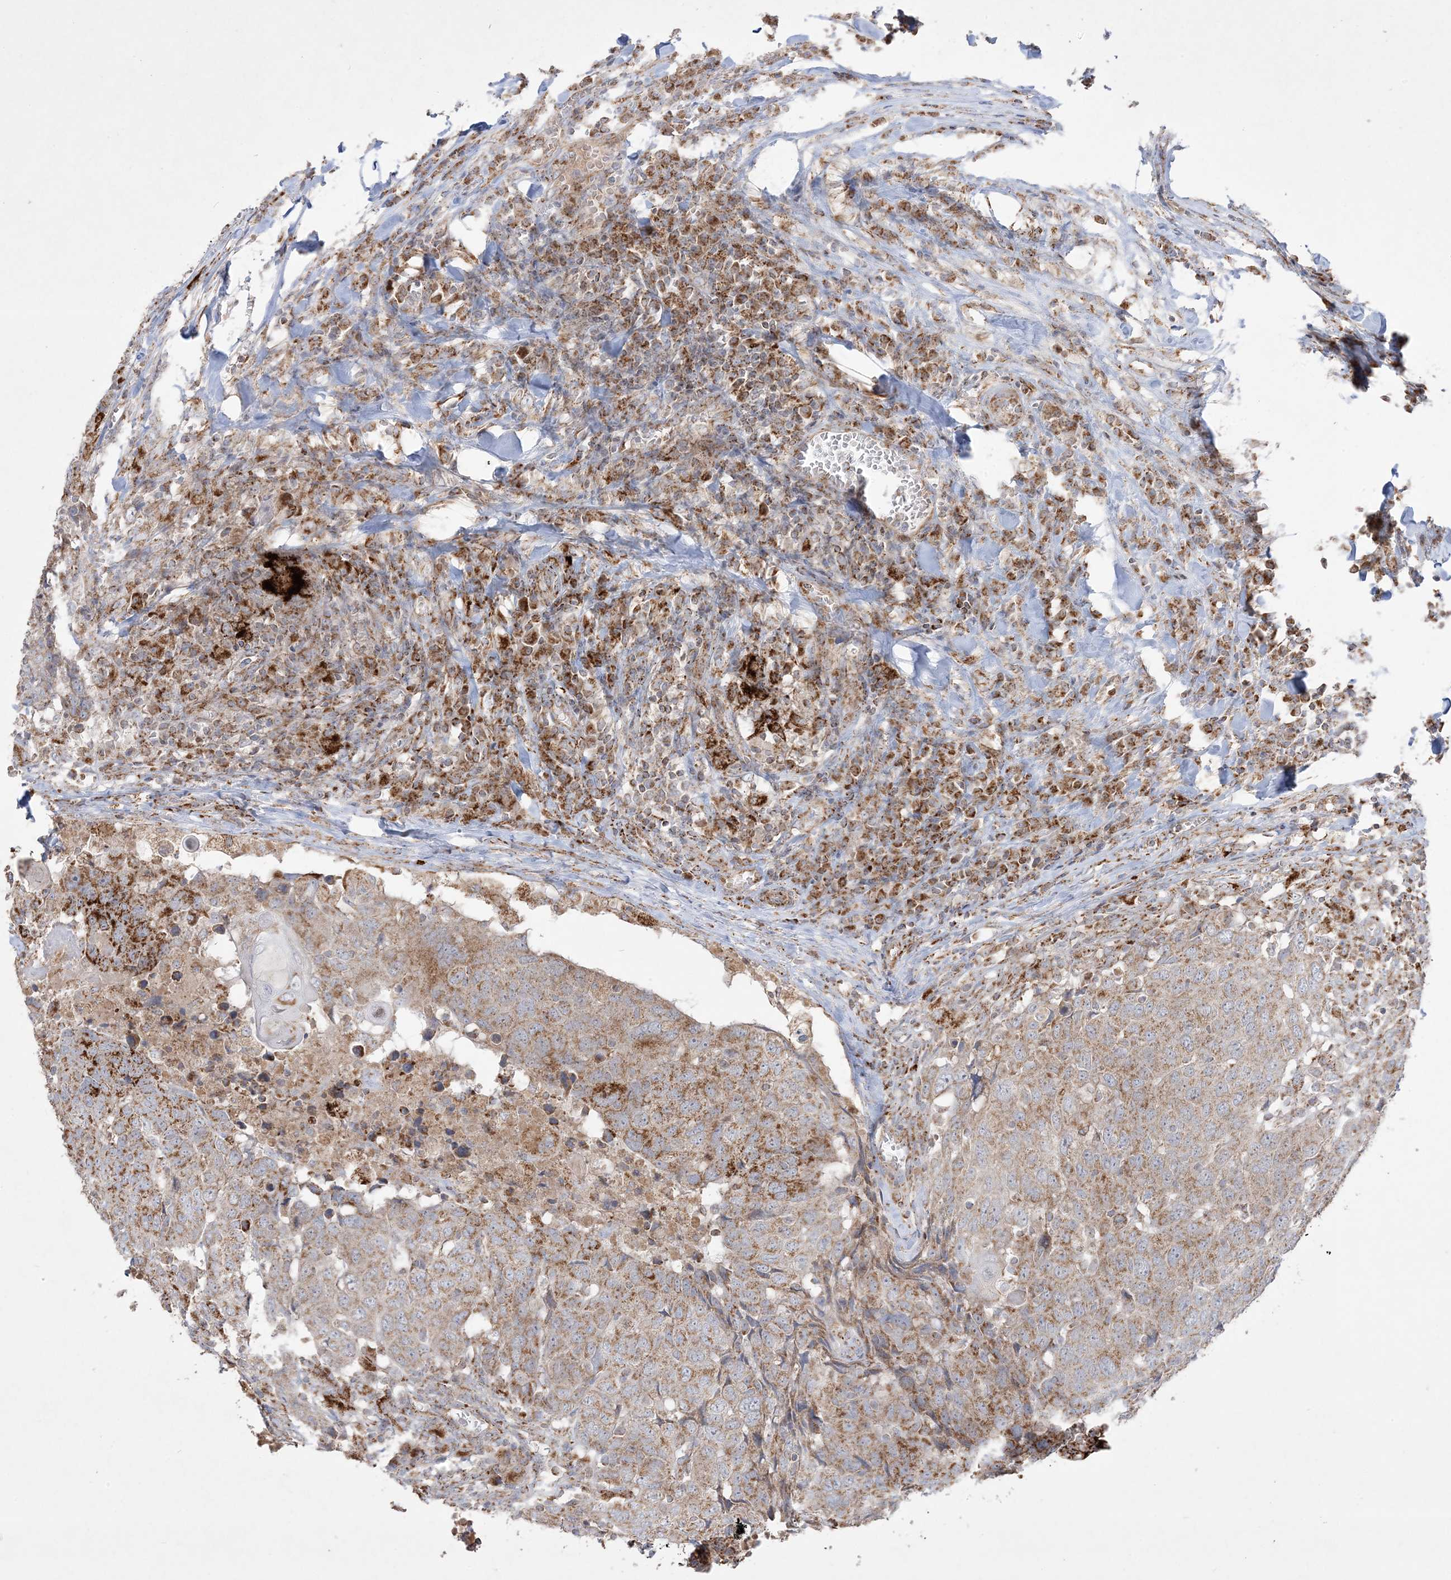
{"staining": {"intensity": "moderate", "quantity": ">75%", "location": "cytoplasmic/membranous"}, "tissue": "head and neck cancer", "cell_type": "Tumor cells", "image_type": "cancer", "snomed": [{"axis": "morphology", "description": "Squamous cell carcinoma, NOS"}, {"axis": "topography", "description": "Head-Neck"}], "caption": "Head and neck cancer stained with immunohistochemistry displays moderate cytoplasmic/membranous expression in approximately >75% of tumor cells.", "gene": "NDUFAF3", "patient": {"sex": "male", "age": 66}}